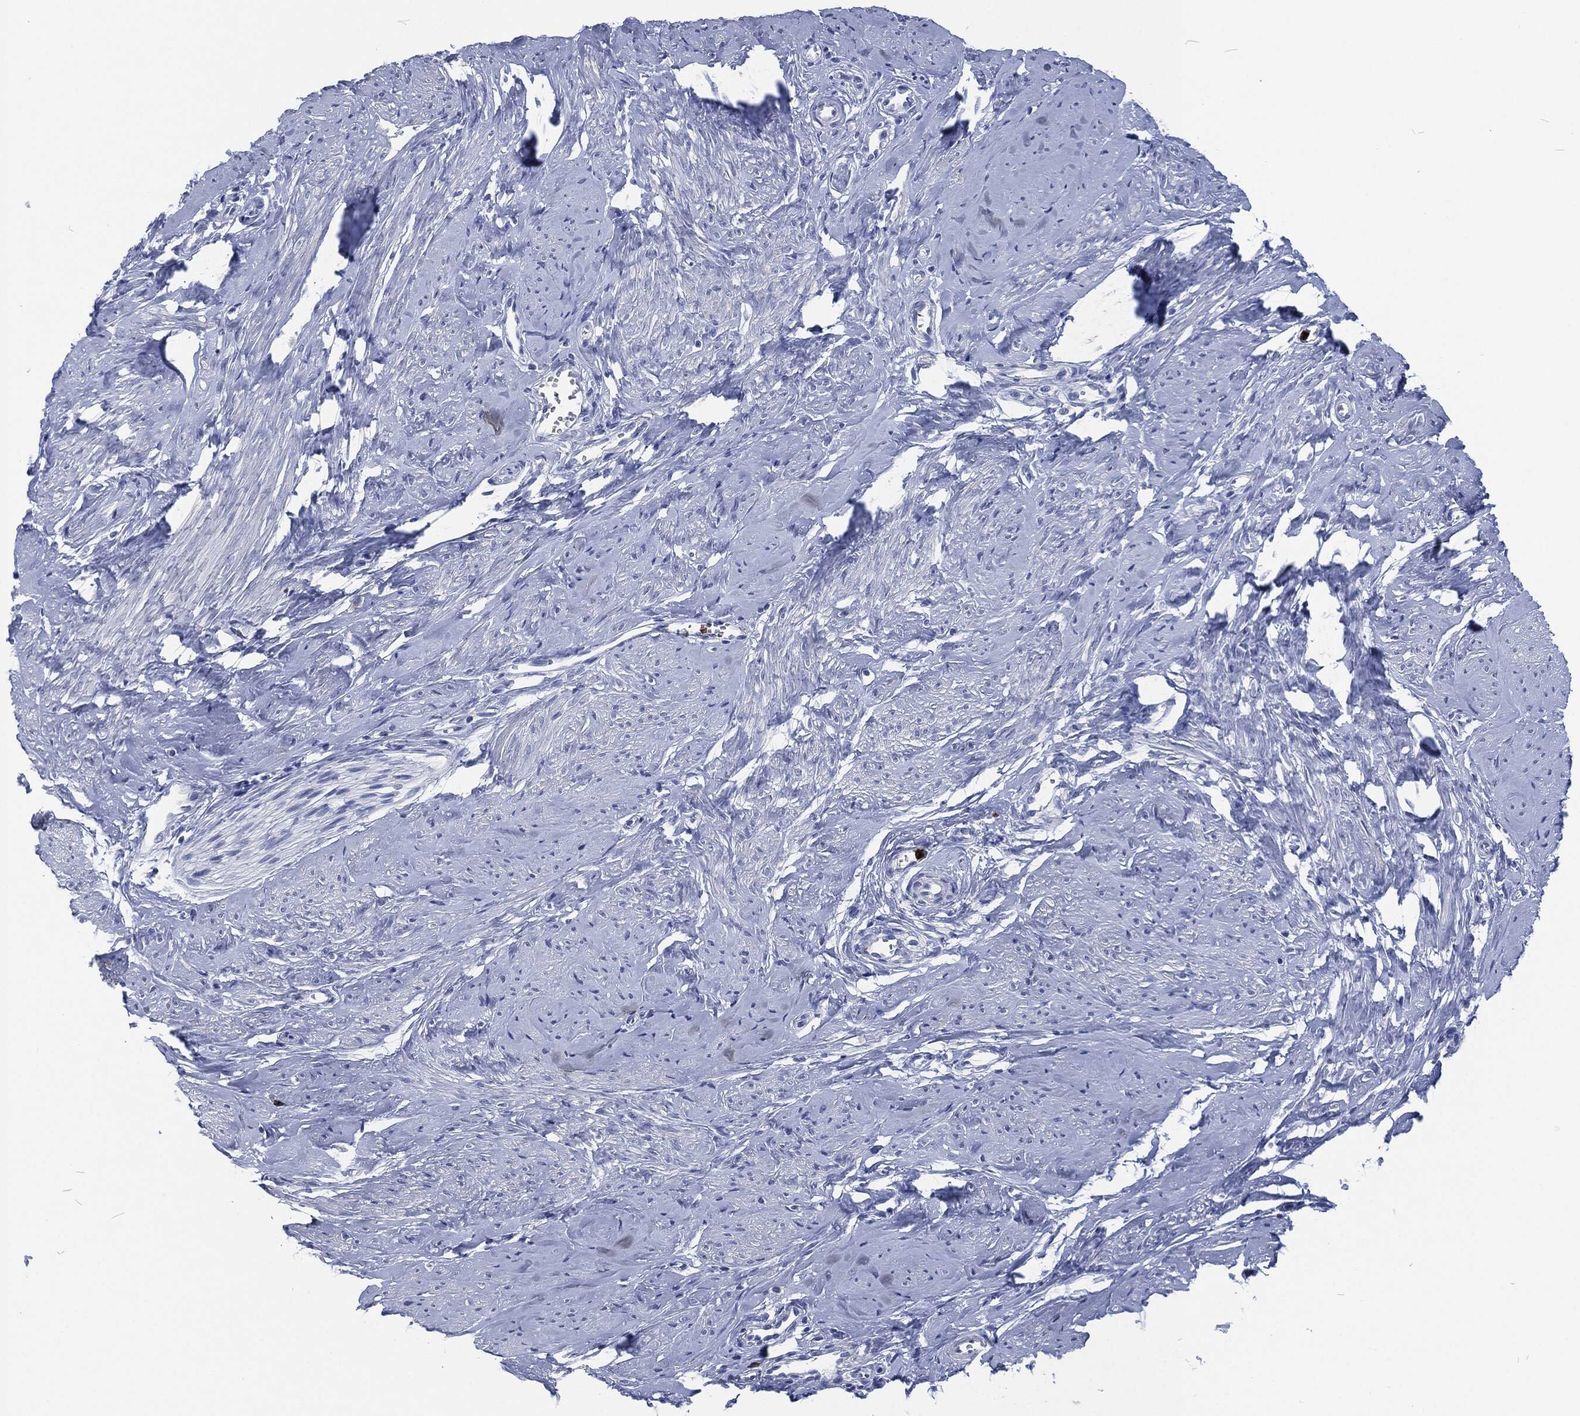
{"staining": {"intensity": "negative", "quantity": "none", "location": "none"}, "tissue": "smooth muscle", "cell_type": "Smooth muscle cells", "image_type": "normal", "snomed": [{"axis": "morphology", "description": "Normal tissue, NOS"}, {"axis": "topography", "description": "Smooth muscle"}], "caption": "Unremarkable smooth muscle was stained to show a protein in brown. There is no significant positivity in smooth muscle cells.", "gene": "MPO", "patient": {"sex": "female", "age": 48}}